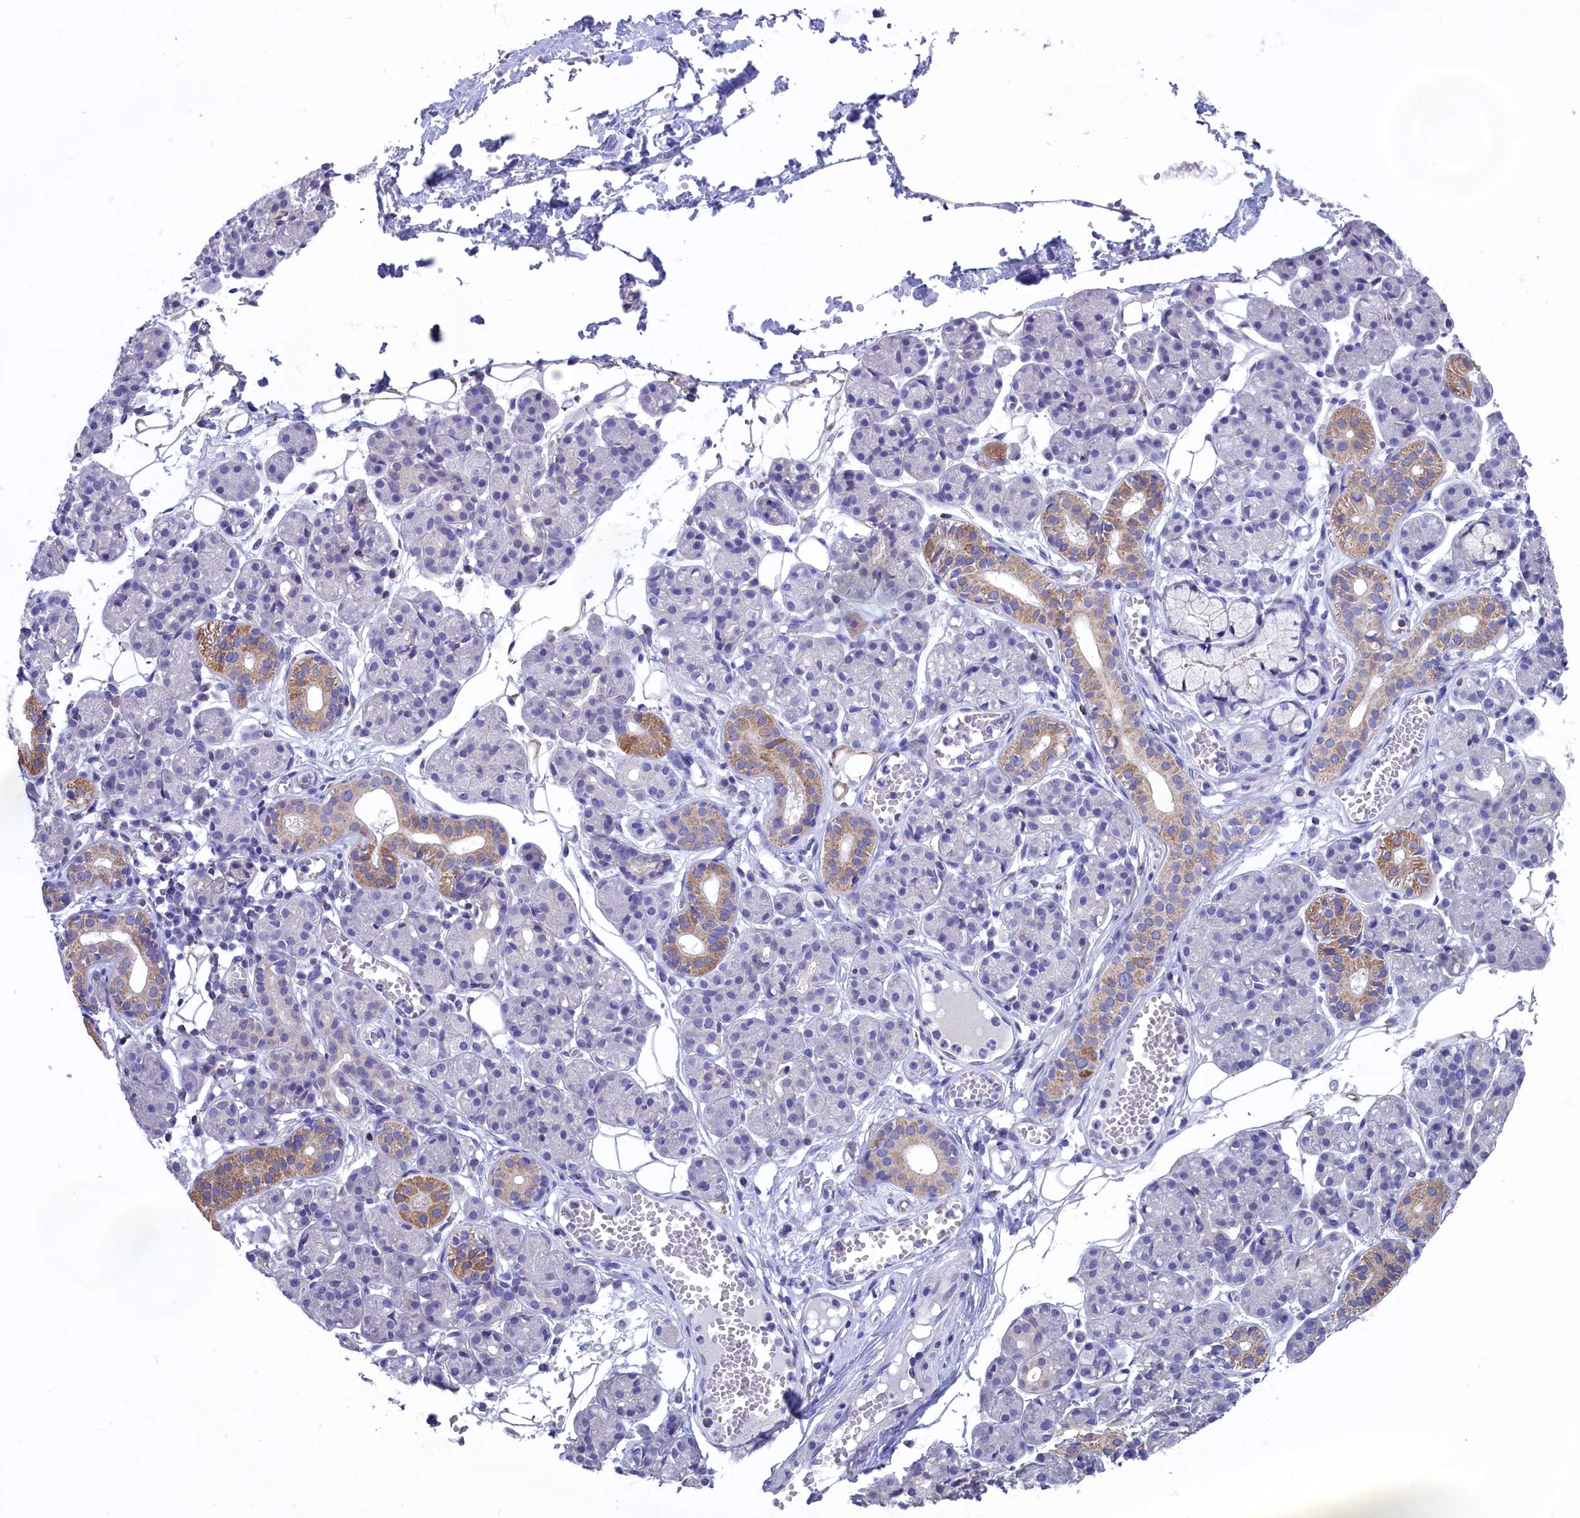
{"staining": {"intensity": "moderate", "quantity": "<25%", "location": "cytoplasmic/membranous"}, "tissue": "salivary gland", "cell_type": "Glandular cells", "image_type": "normal", "snomed": [{"axis": "morphology", "description": "Normal tissue, NOS"}, {"axis": "topography", "description": "Salivary gland"}], "caption": "Normal salivary gland displays moderate cytoplasmic/membranous positivity in approximately <25% of glandular cells, visualized by immunohistochemistry.", "gene": "PRDM12", "patient": {"sex": "male", "age": 63}}